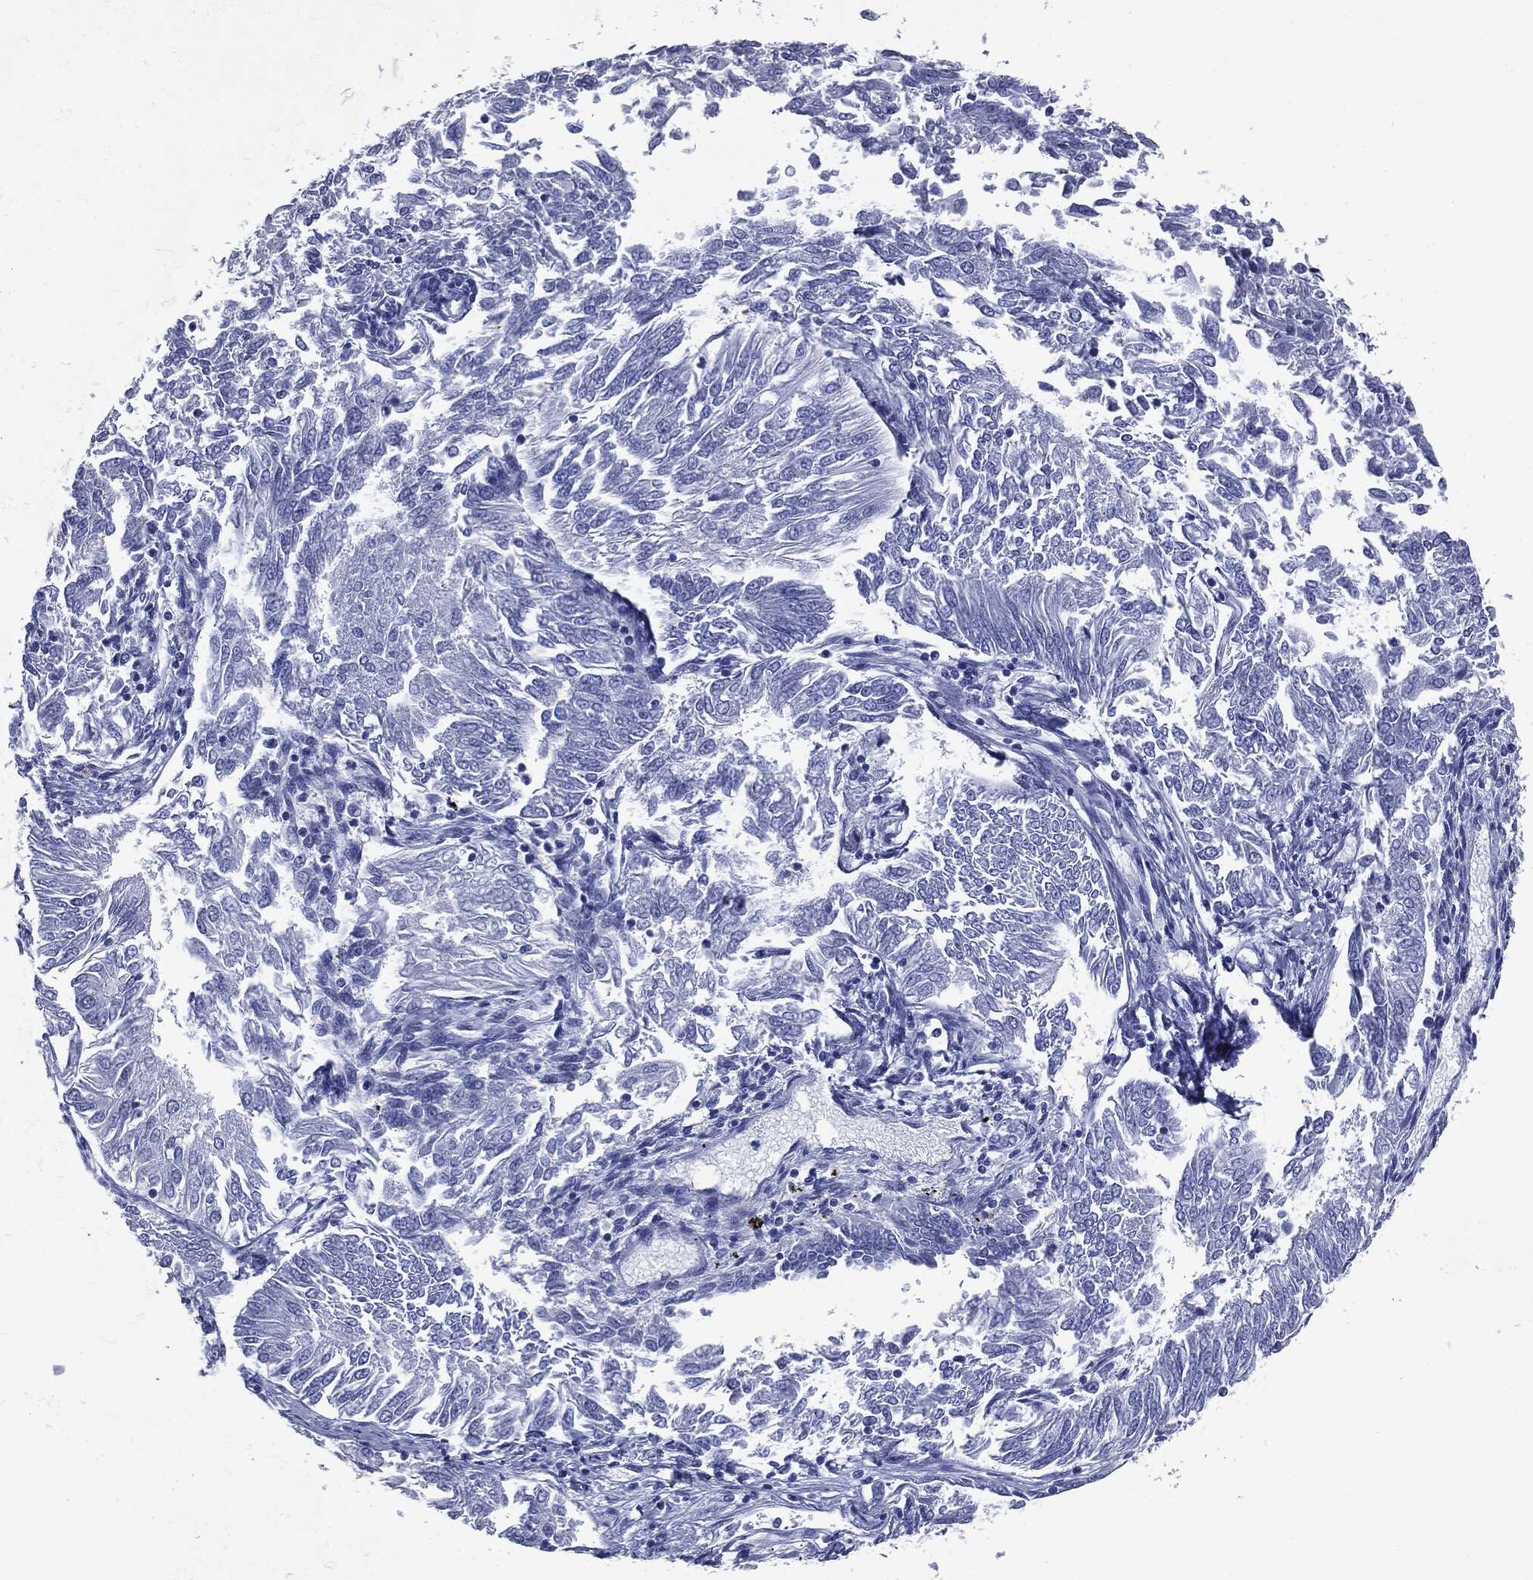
{"staining": {"intensity": "negative", "quantity": "none", "location": "none"}, "tissue": "endometrial cancer", "cell_type": "Tumor cells", "image_type": "cancer", "snomed": [{"axis": "morphology", "description": "Adenocarcinoma, NOS"}, {"axis": "topography", "description": "Endometrium"}], "caption": "DAB (3,3'-diaminobenzidine) immunohistochemical staining of human endometrial cancer (adenocarcinoma) exhibits no significant positivity in tumor cells.", "gene": "ATP2A1", "patient": {"sex": "female", "age": 58}}